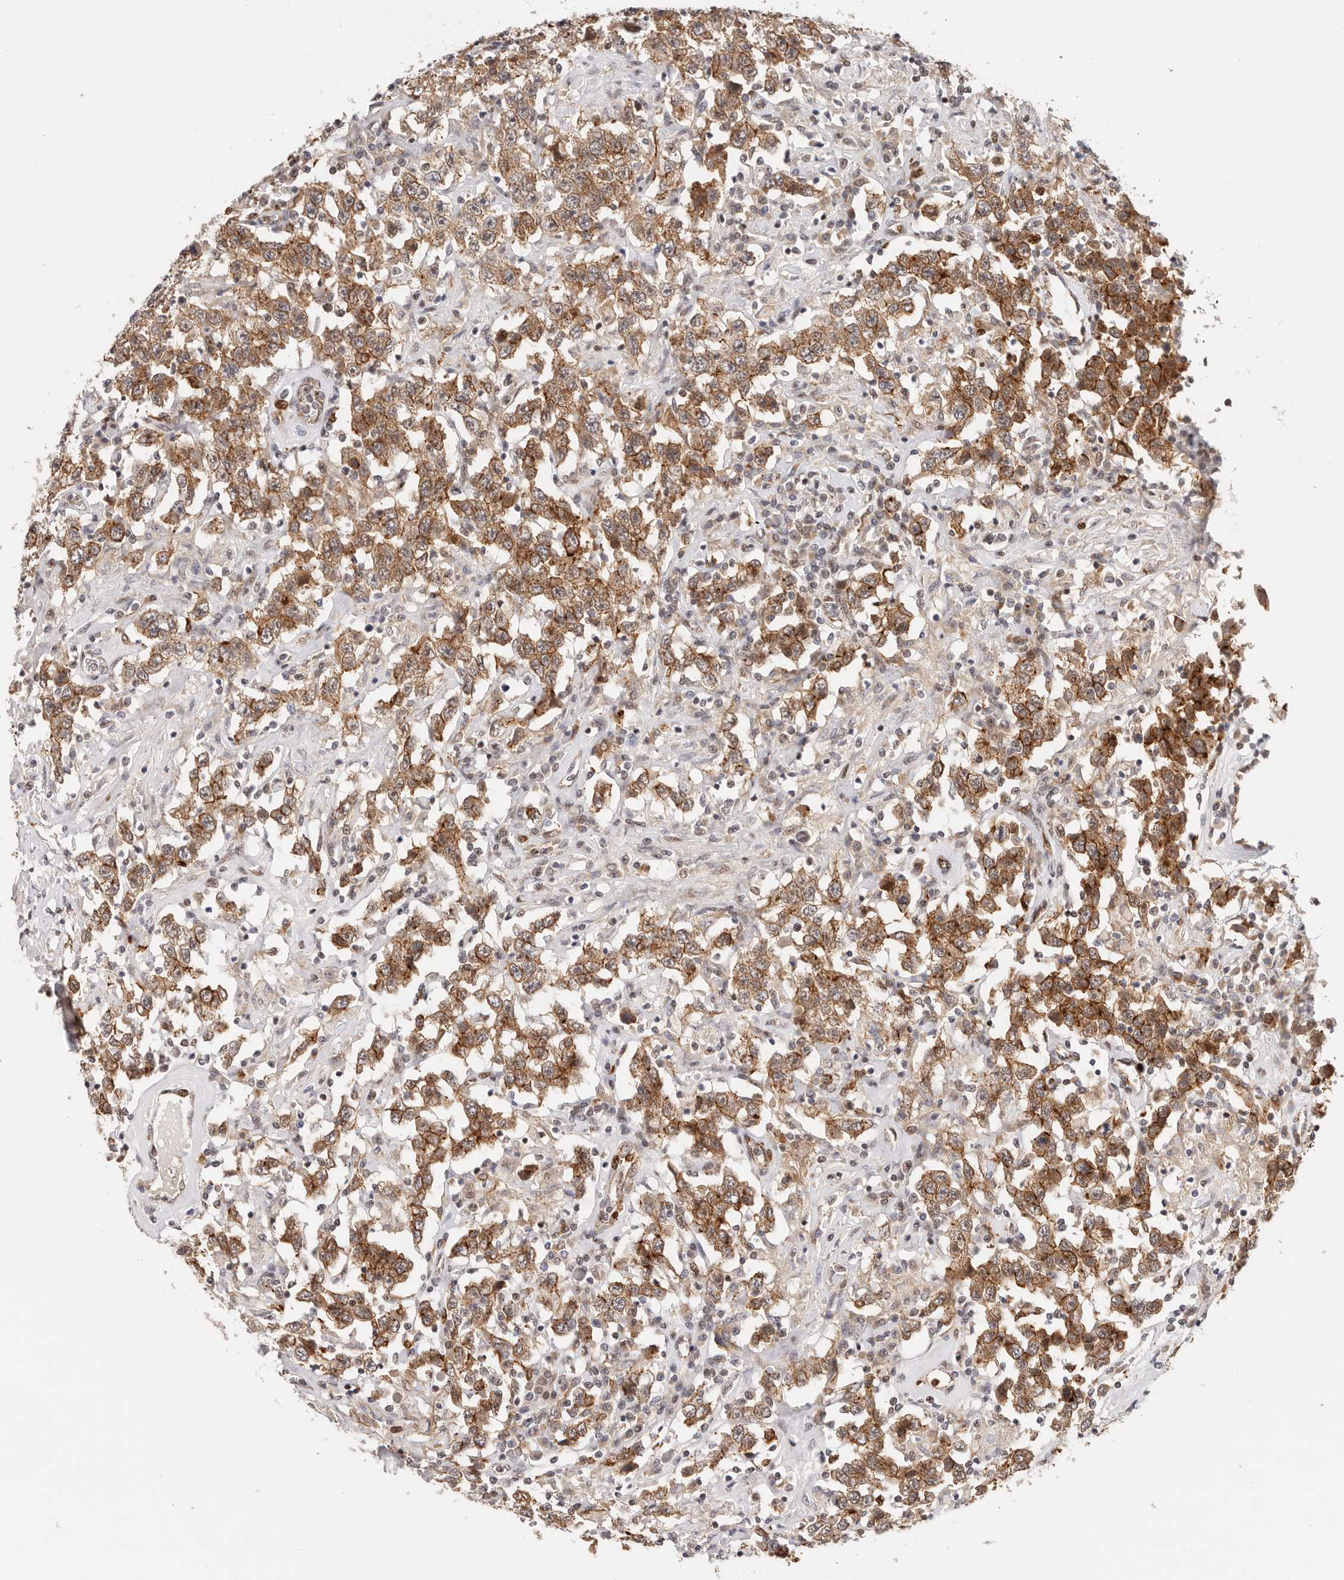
{"staining": {"intensity": "moderate", "quantity": ">75%", "location": "cytoplasmic/membranous"}, "tissue": "testis cancer", "cell_type": "Tumor cells", "image_type": "cancer", "snomed": [{"axis": "morphology", "description": "Seminoma, NOS"}, {"axis": "topography", "description": "Testis"}], "caption": "Testis cancer stained with a protein marker shows moderate staining in tumor cells.", "gene": "AFDN", "patient": {"sex": "male", "age": 41}}